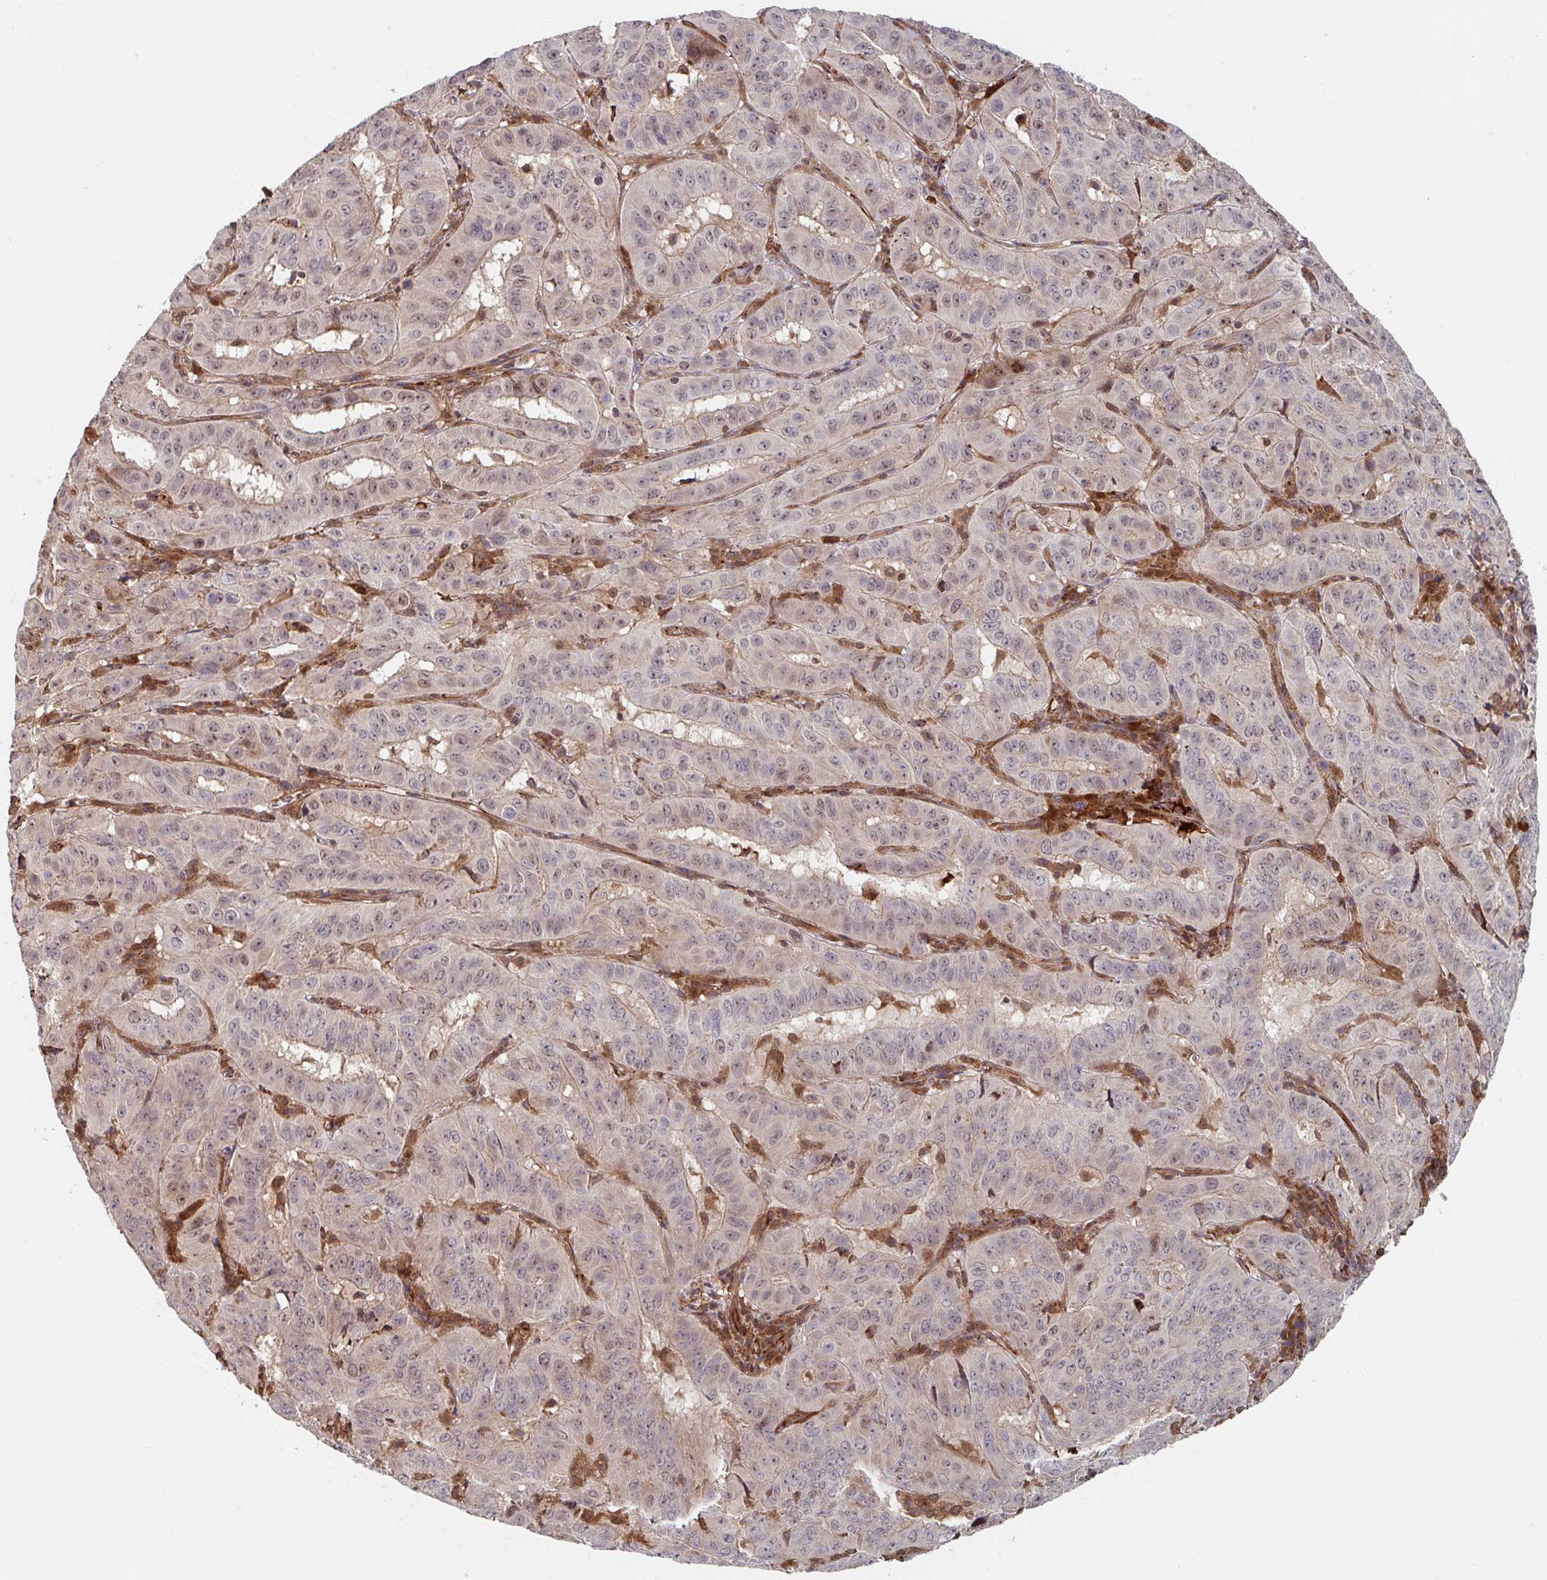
{"staining": {"intensity": "weak", "quantity": "<25%", "location": "nuclear"}, "tissue": "pancreatic cancer", "cell_type": "Tumor cells", "image_type": "cancer", "snomed": [{"axis": "morphology", "description": "Adenocarcinoma, NOS"}, {"axis": "topography", "description": "Pancreas"}], "caption": "Immunohistochemical staining of pancreatic cancer reveals no significant staining in tumor cells. Nuclei are stained in blue.", "gene": "NUB1", "patient": {"sex": "male", "age": 63}}